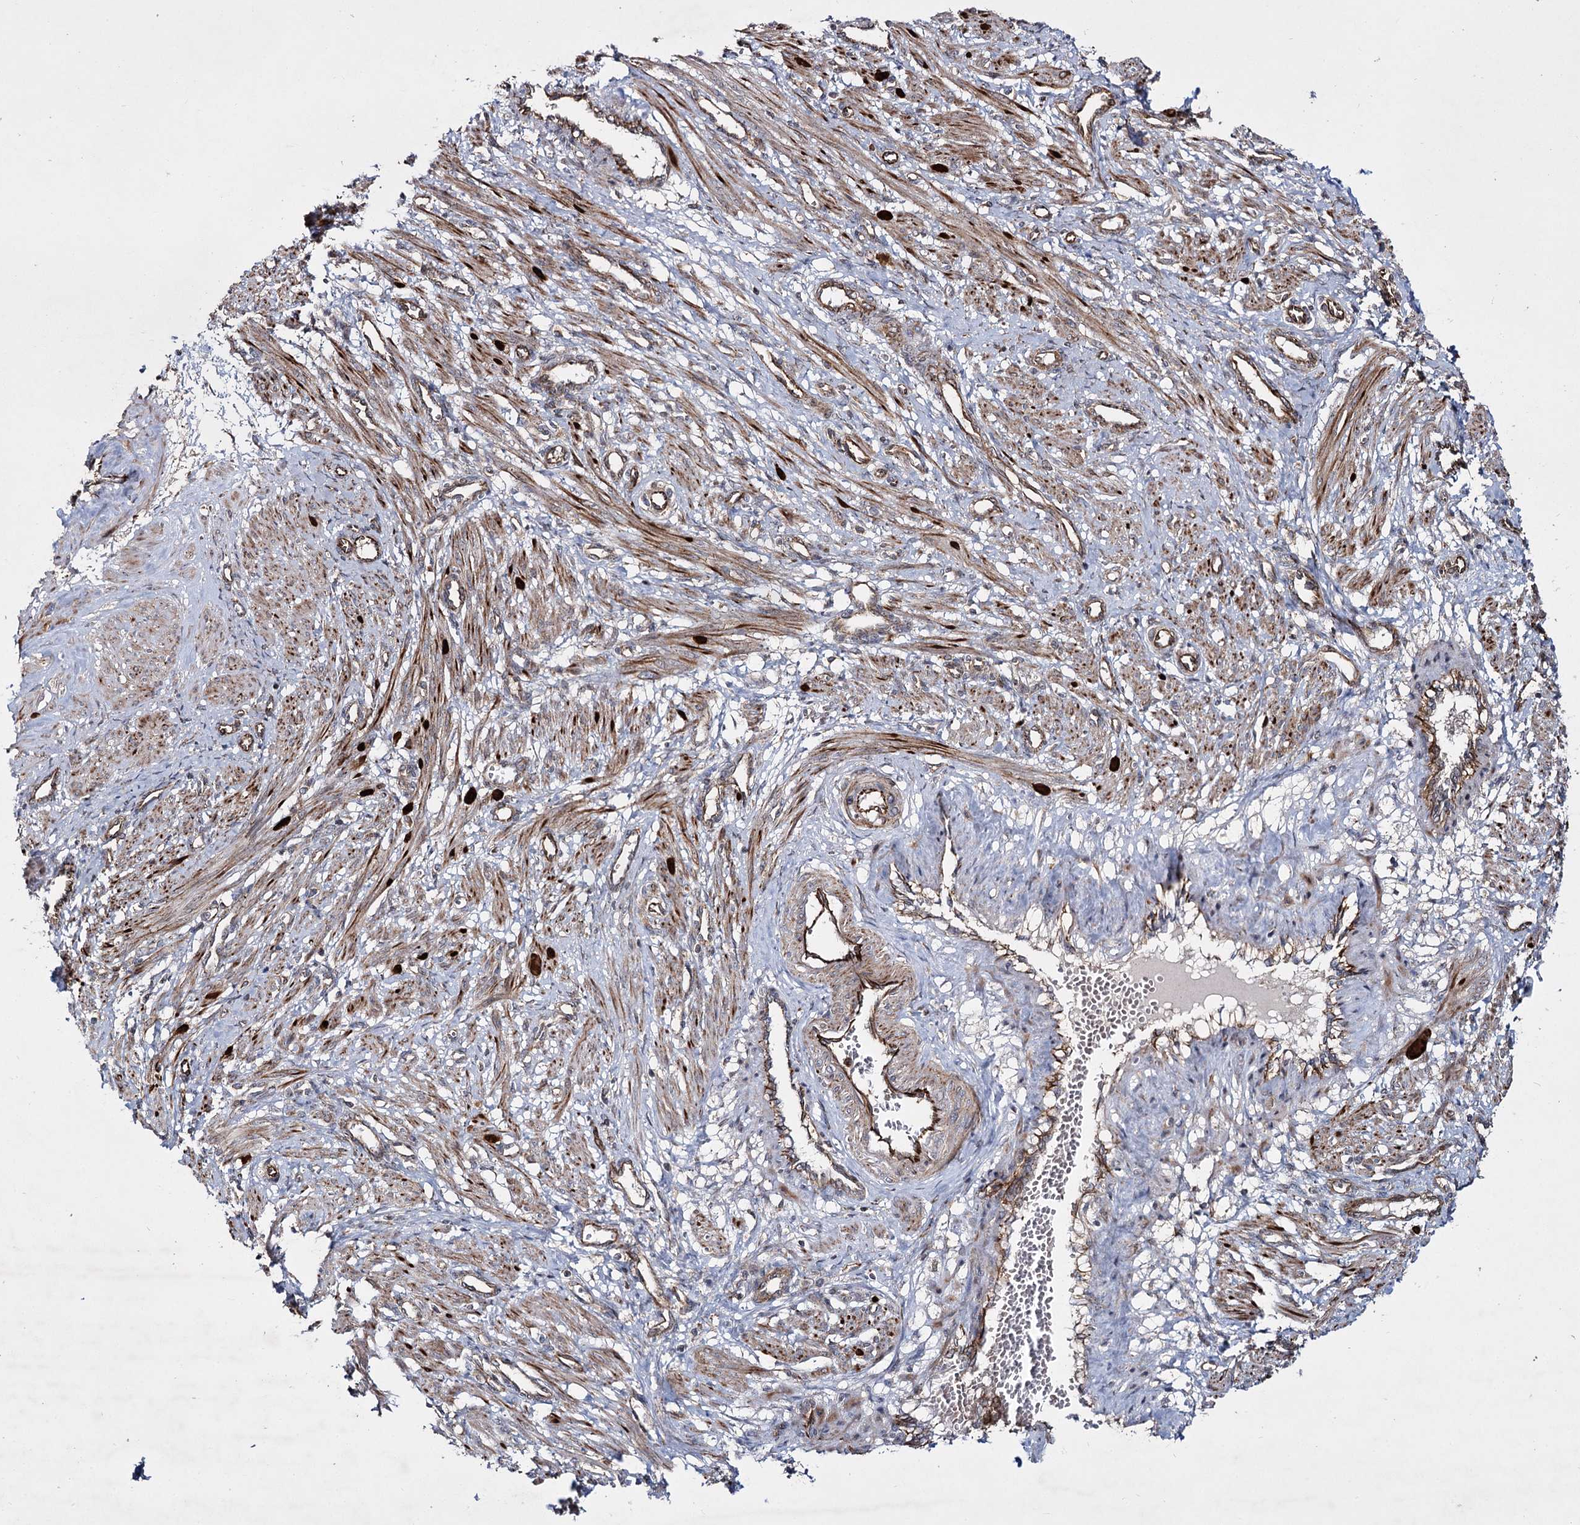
{"staining": {"intensity": "strong", "quantity": "25%-75%", "location": "cytoplasmic/membranous"}, "tissue": "smooth muscle", "cell_type": "Smooth muscle cells", "image_type": "normal", "snomed": [{"axis": "morphology", "description": "Normal tissue, NOS"}, {"axis": "topography", "description": "Endometrium"}], "caption": "IHC of normal smooth muscle demonstrates high levels of strong cytoplasmic/membranous staining in about 25%-75% of smooth muscle cells.", "gene": "HECTD2", "patient": {"sex": "female", "age": 33}}